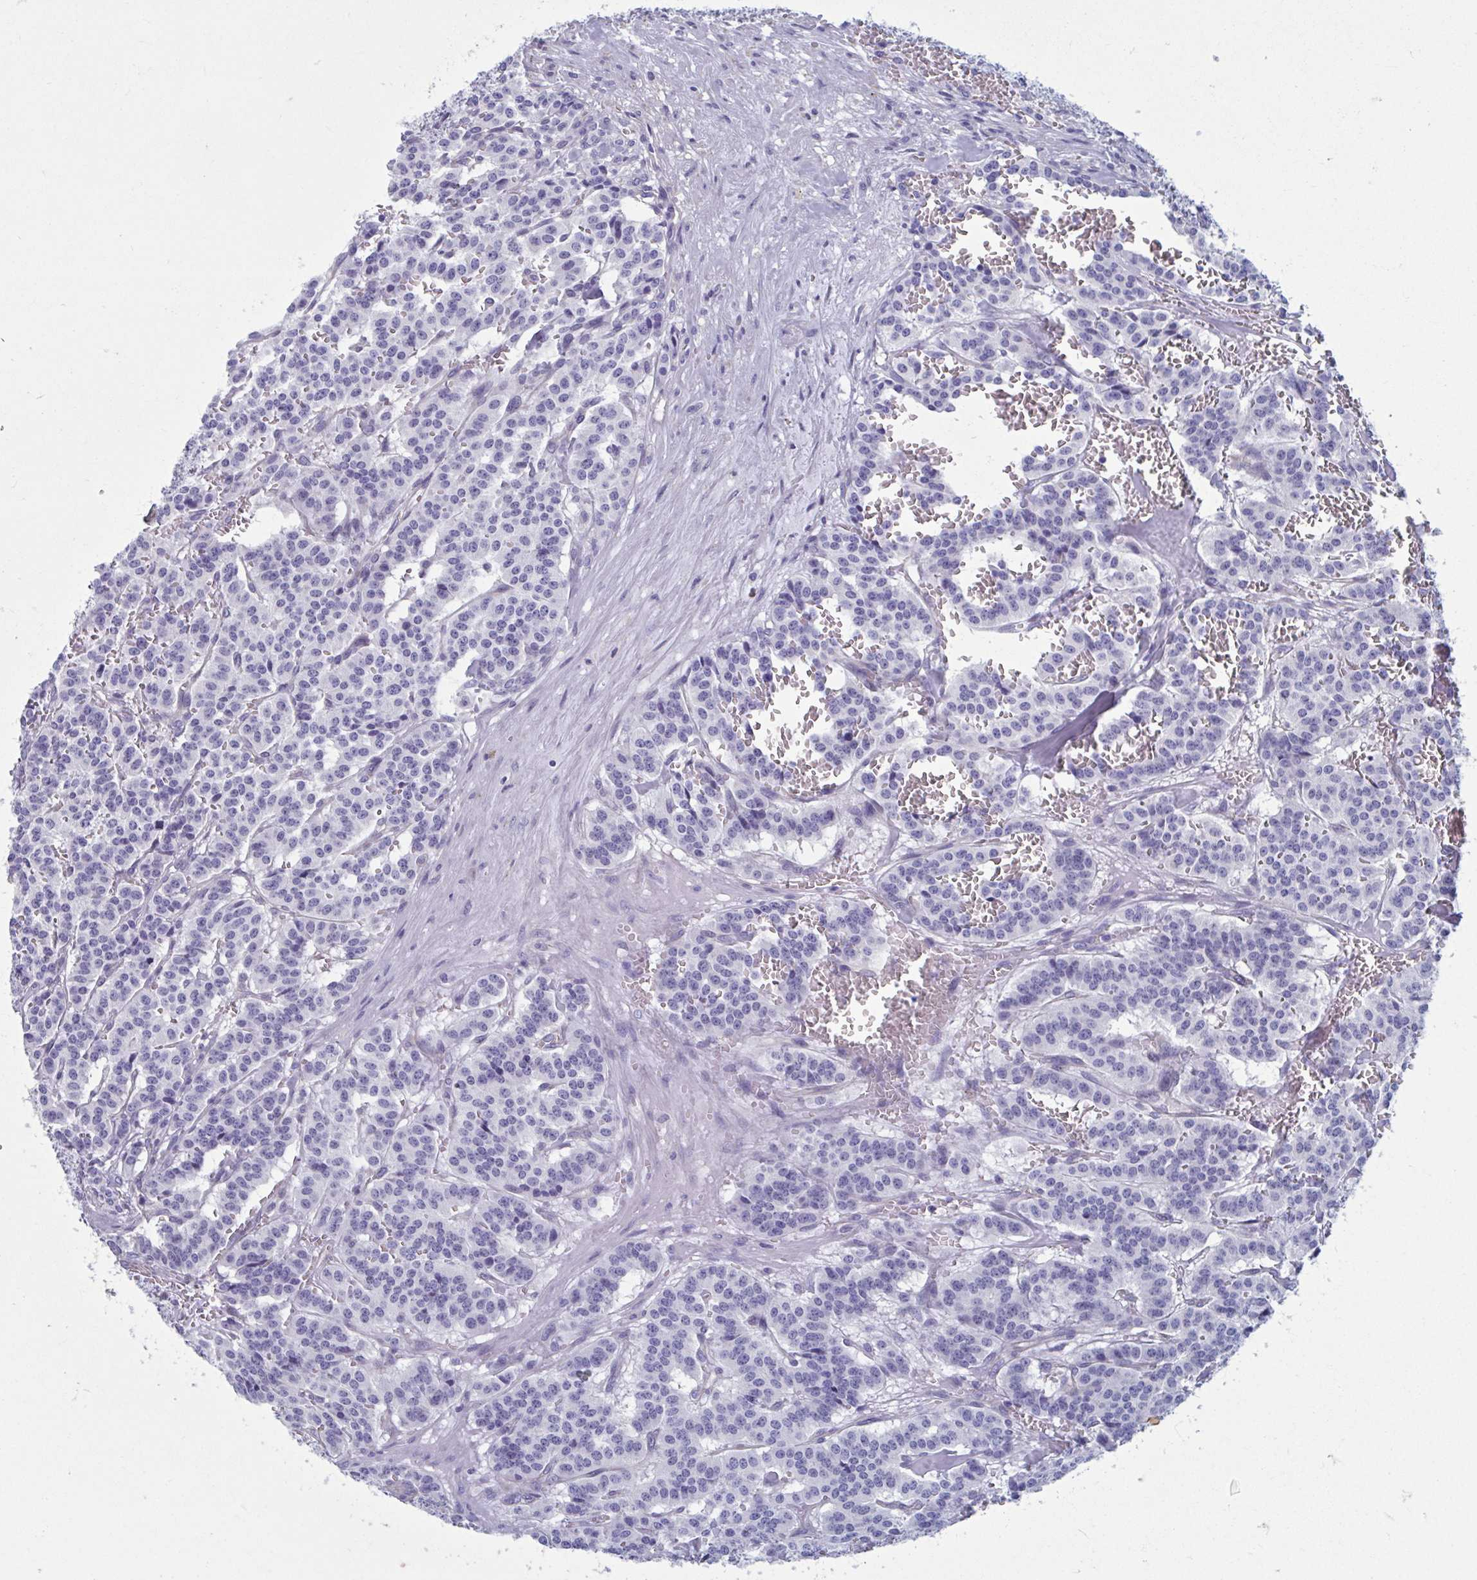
{"staining": {"intensity": "negative", "quantity": "none", "location": "none"}, "tissue": "carcinoid", "cell_type": "Tumor cells", "image_type": "cancer", "snomed": [{"axis": "morphology", "description": "Normal tissue, NOS"}, {"axis": "morphology", "description": "Carcinoid, malignant, NOS"}, {"axis": "topography", "description": "Lung"}], "caption": "Immunohistochemistry photomicrograph of human carcinoid stained for a protein (brown), which reveals no positivity in tumor cells.", "gene": "MORC4", "patient": {"sex": "female", "age": 46}}